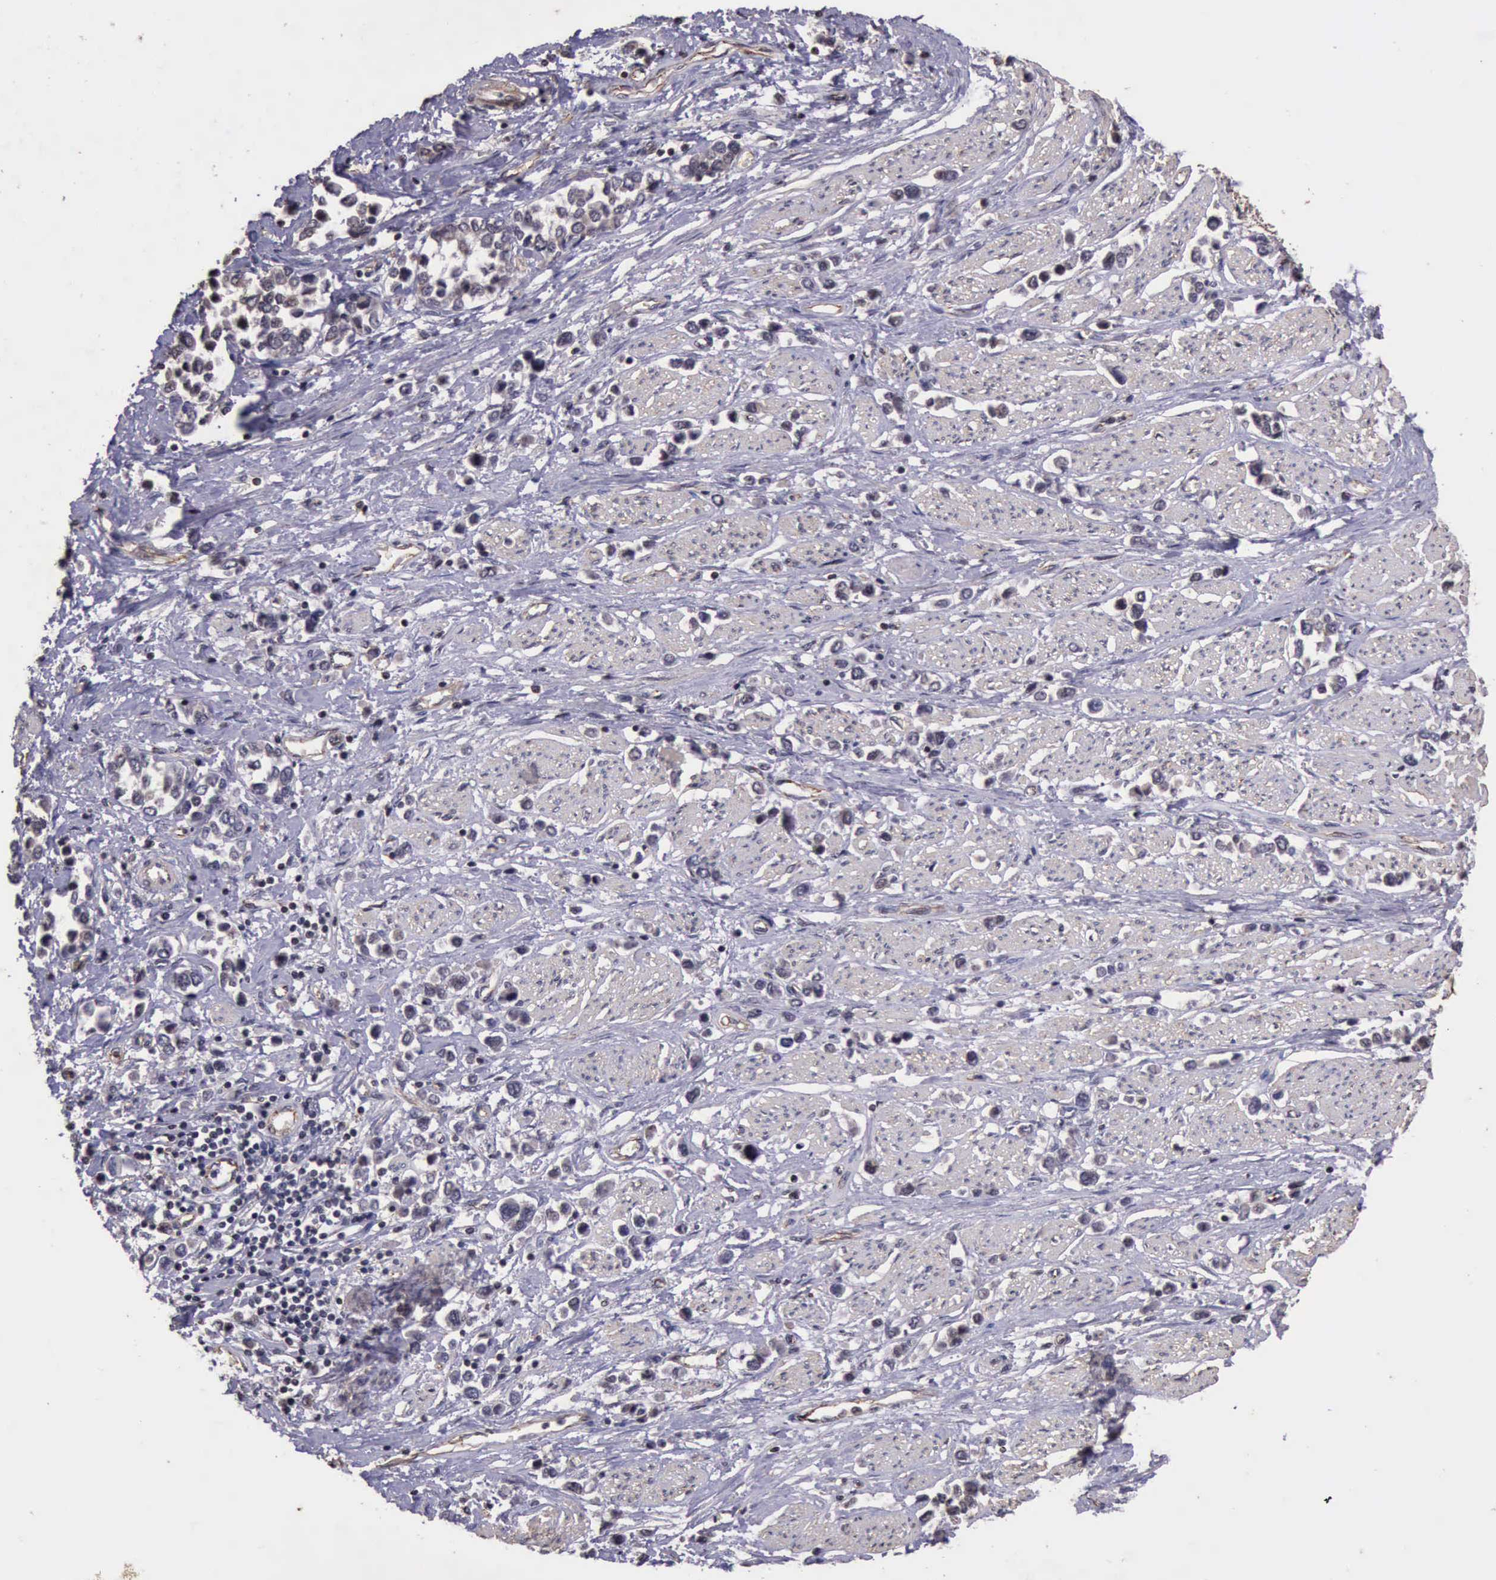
{"staining": {"intensity": "weak", "quantity": "<25%", "location": "cytoplasmic/membranous"}, "tissue": "stomach cancer", "cell_type": "Tumor cells", "image_type": "cancer", "snomed": [{"axis": "morphology", "description": "Adenocarcinoma, NOS"}, {"axis": "topography", "description": "Stomach, upper"}], "caption": "Immunohistochemical staining of stomach adenocarcinoma shows no significant staining in tumor cells. The staining is performed using DAB brown chromogen with nuclei counter-stained in using hematoxylin.", "gene": "CTNNB1", "patient": {"sex": "male", "age": 76}}